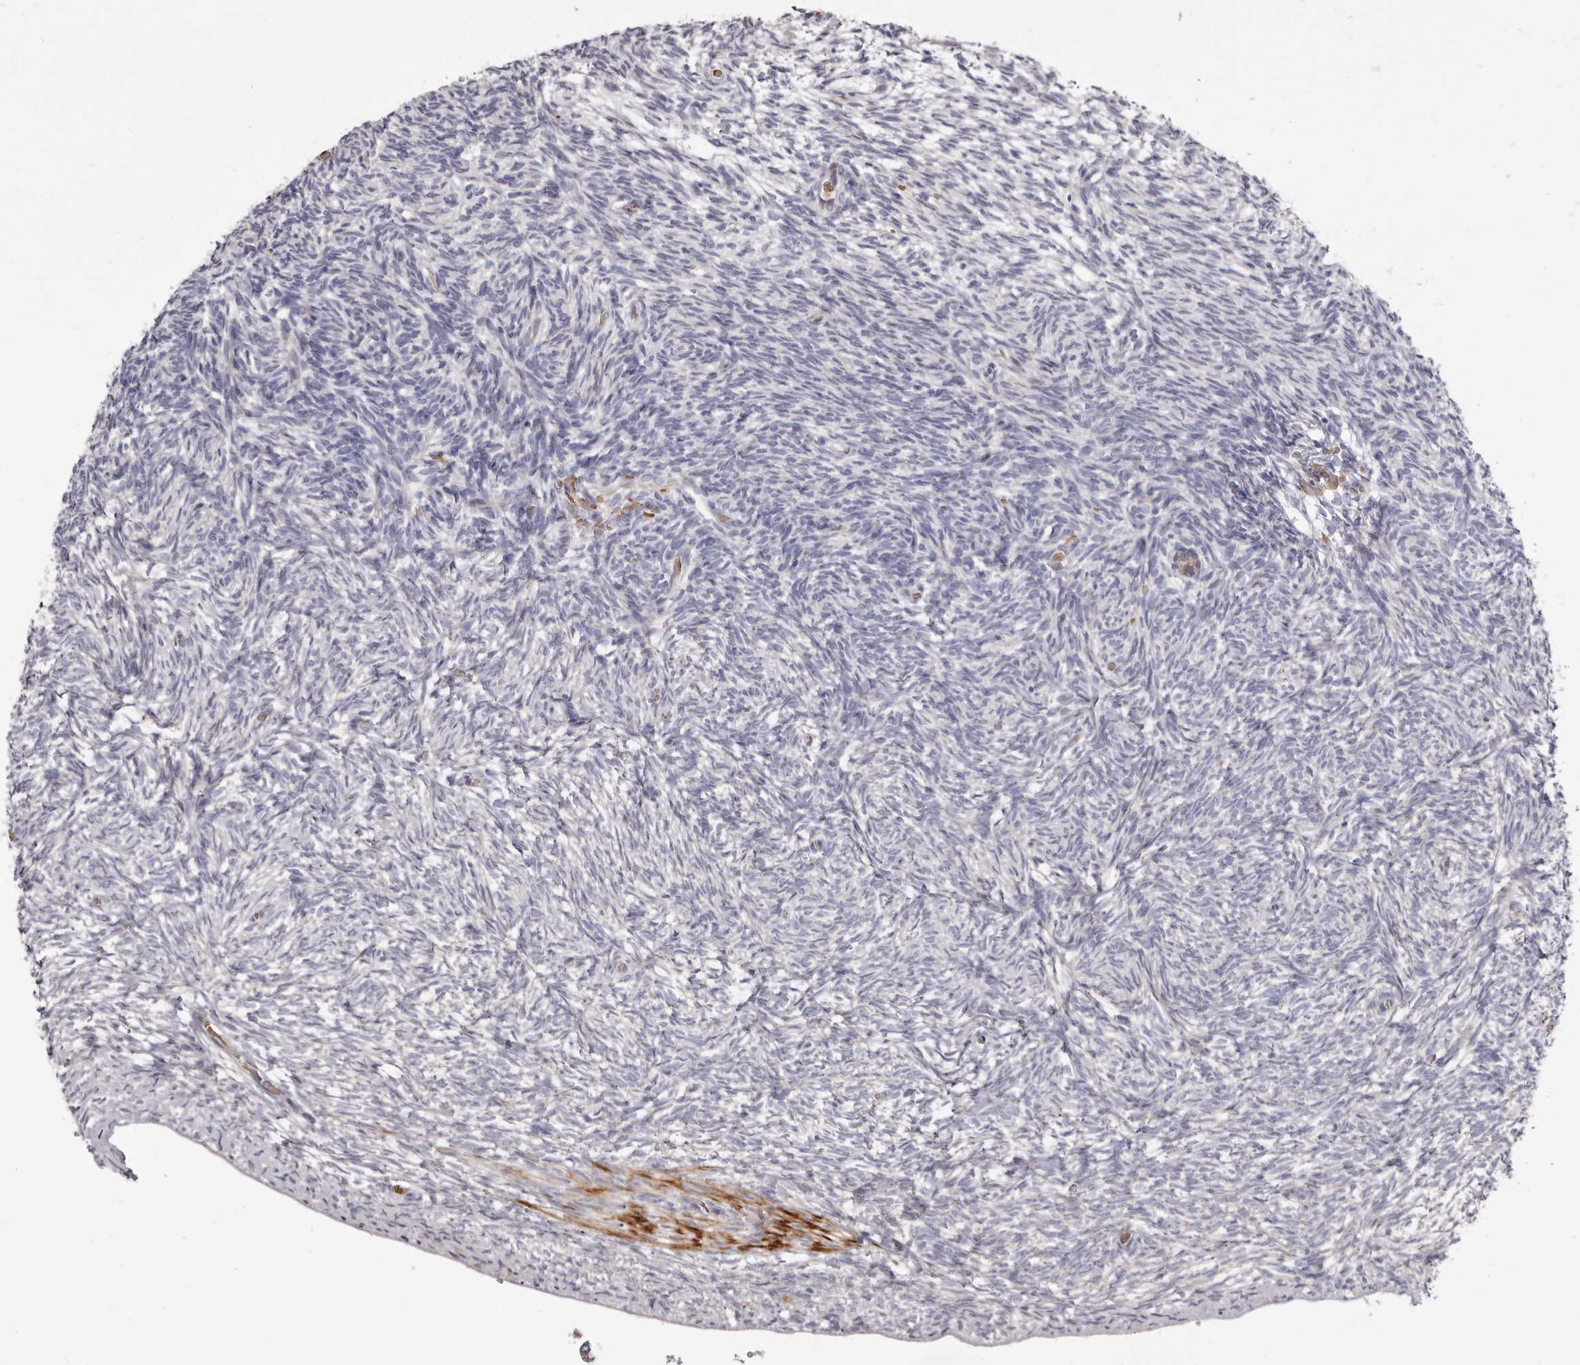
{"staining": {"intensity": "negative", "quantity": "none", "location": "none"}, "tissue": "ovary", "cell_type": "Ovarian stroma cells", "image_type": "normal", "snomed": [{"axis": "morphology", "description": "Normal tissue, NOS"}, {"axis": "topography", "description": "Ovary"}], "caption": "DAB (3,3'-diaminobenzidine) immunohistochemical staining of normal human ovary demonstrates no significant expression in ovarian stroma cells. The staining is performed using DAB brown chromogen with nuclei counter-stained in using hematoxylin.", "gene": "AIDA", "patient": {"sex": "female", "age": 34}}